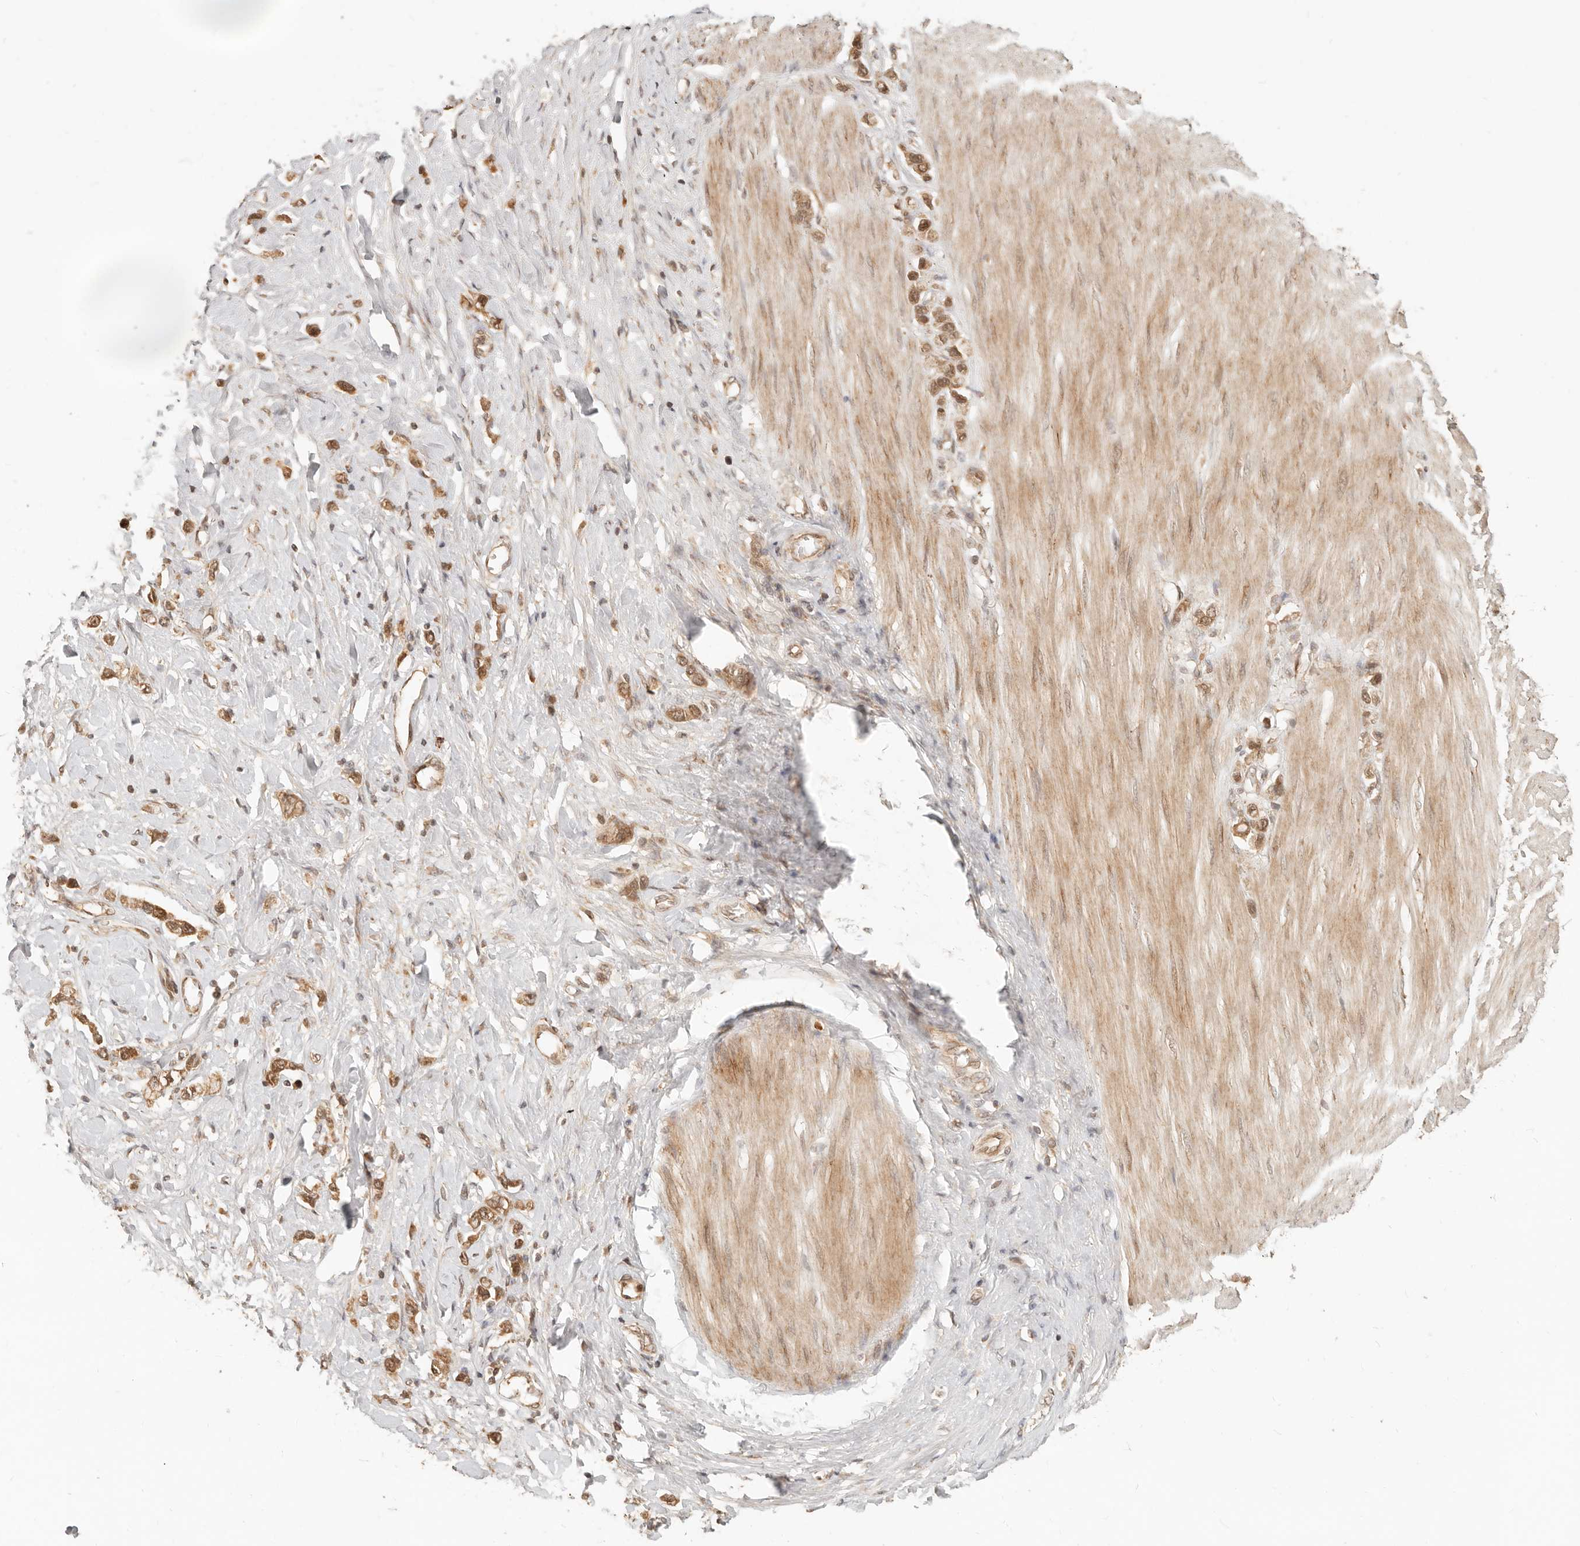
{"staining": {"intensity": "moderate", "quantity": ">75%", "location": "cytoplasmic/membranous,nuclear"}, "tissue": "stomach cancer", "cell_type": "Tumor cells", "image_type": "cancer", "snomed": [{"axis": "morphology", "description": "Adenocarcinoma, NOS"}, {"axis": "topography", "description": "Stomach"}], "caption": "Stomach cancer (adenocarcinoma) tissue exhibits moderate cytoplasmic/membranous and nuclear expression in approximately >75% of tumor cells, visualized by immunohistochemistry.", "gene": "BAALC", "patient": {"sex": "female", "age": 65}}